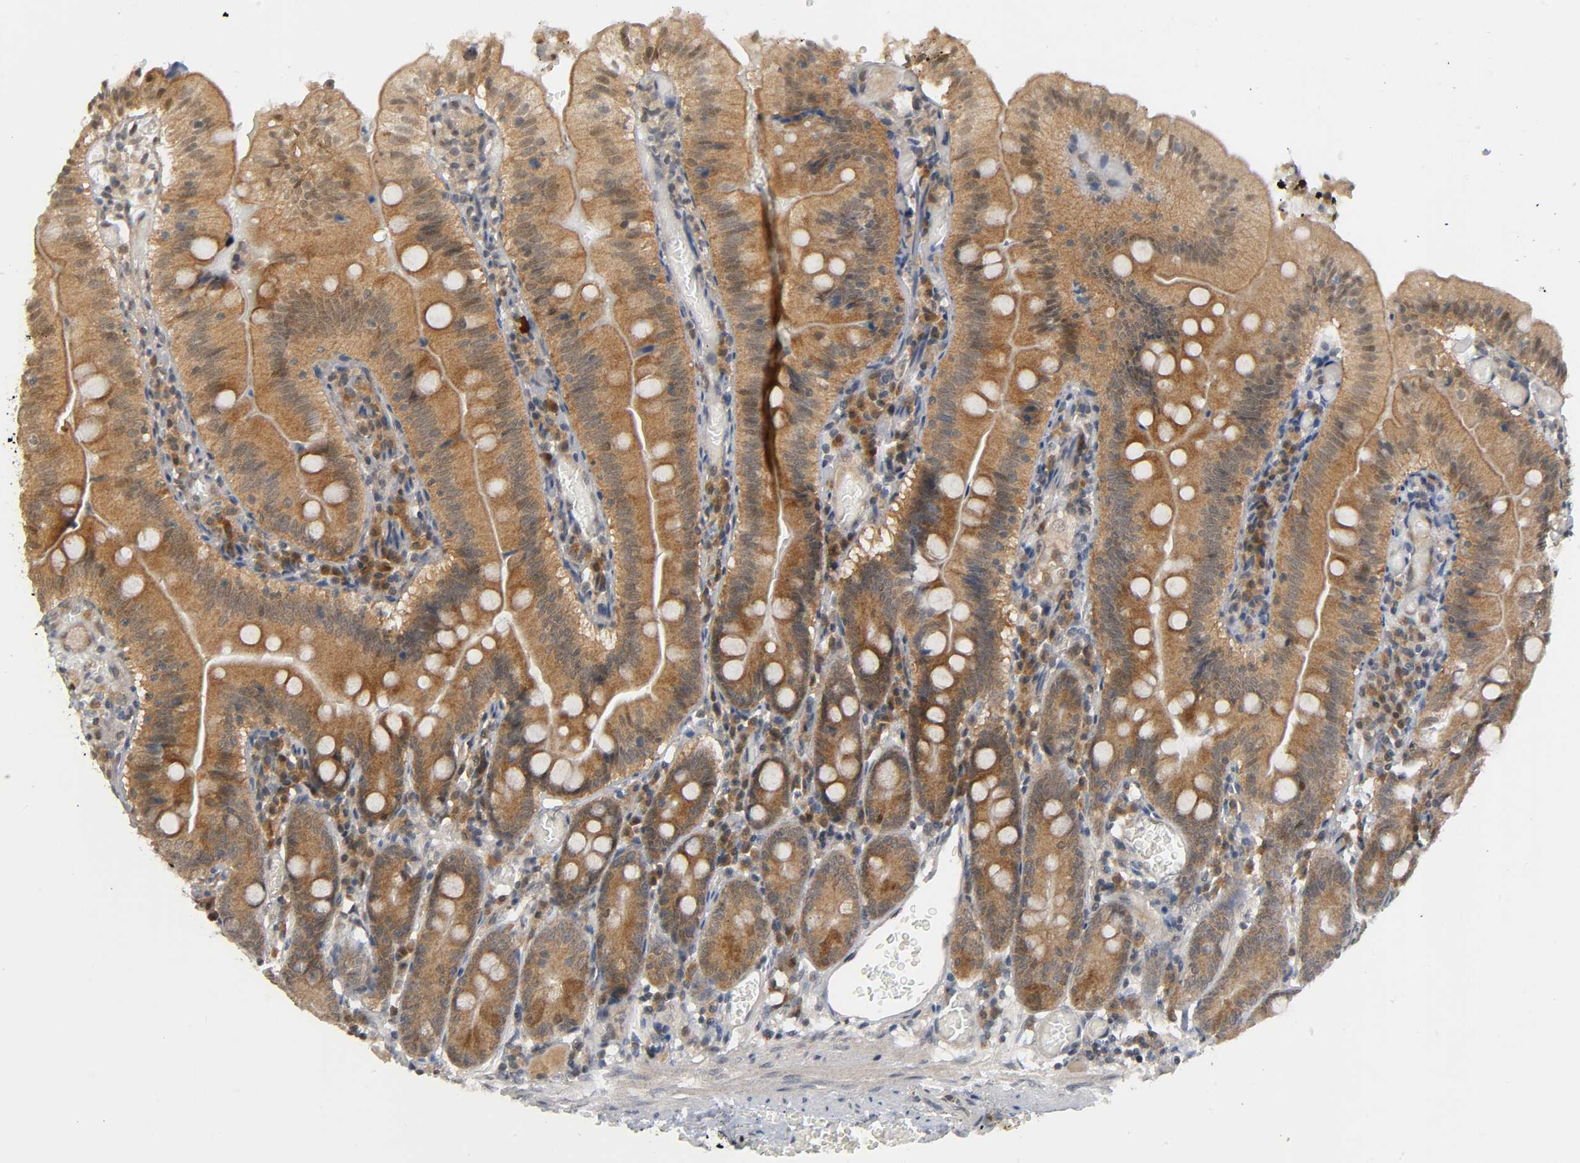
{"staining": {"intensity": "moderate", "quantity": ">75%", "location": "cytoplasmic/membranous"}, "tissue": "small intestine", "cell_type": "Glandular cells", "image_type": "normal", "snomed": [{"axis": "morphology", "description": "Normal tissue, NOS"}, {"axis": "topography", "description": "Small intestine"}], "caption": "Protein staining of normal small intestine reveals moderate cytoplasmic/membranous expression in approximately >75% of glandular cells.", "gene": "MAPK8", "patient": {"sex": "male", "age": 71}}